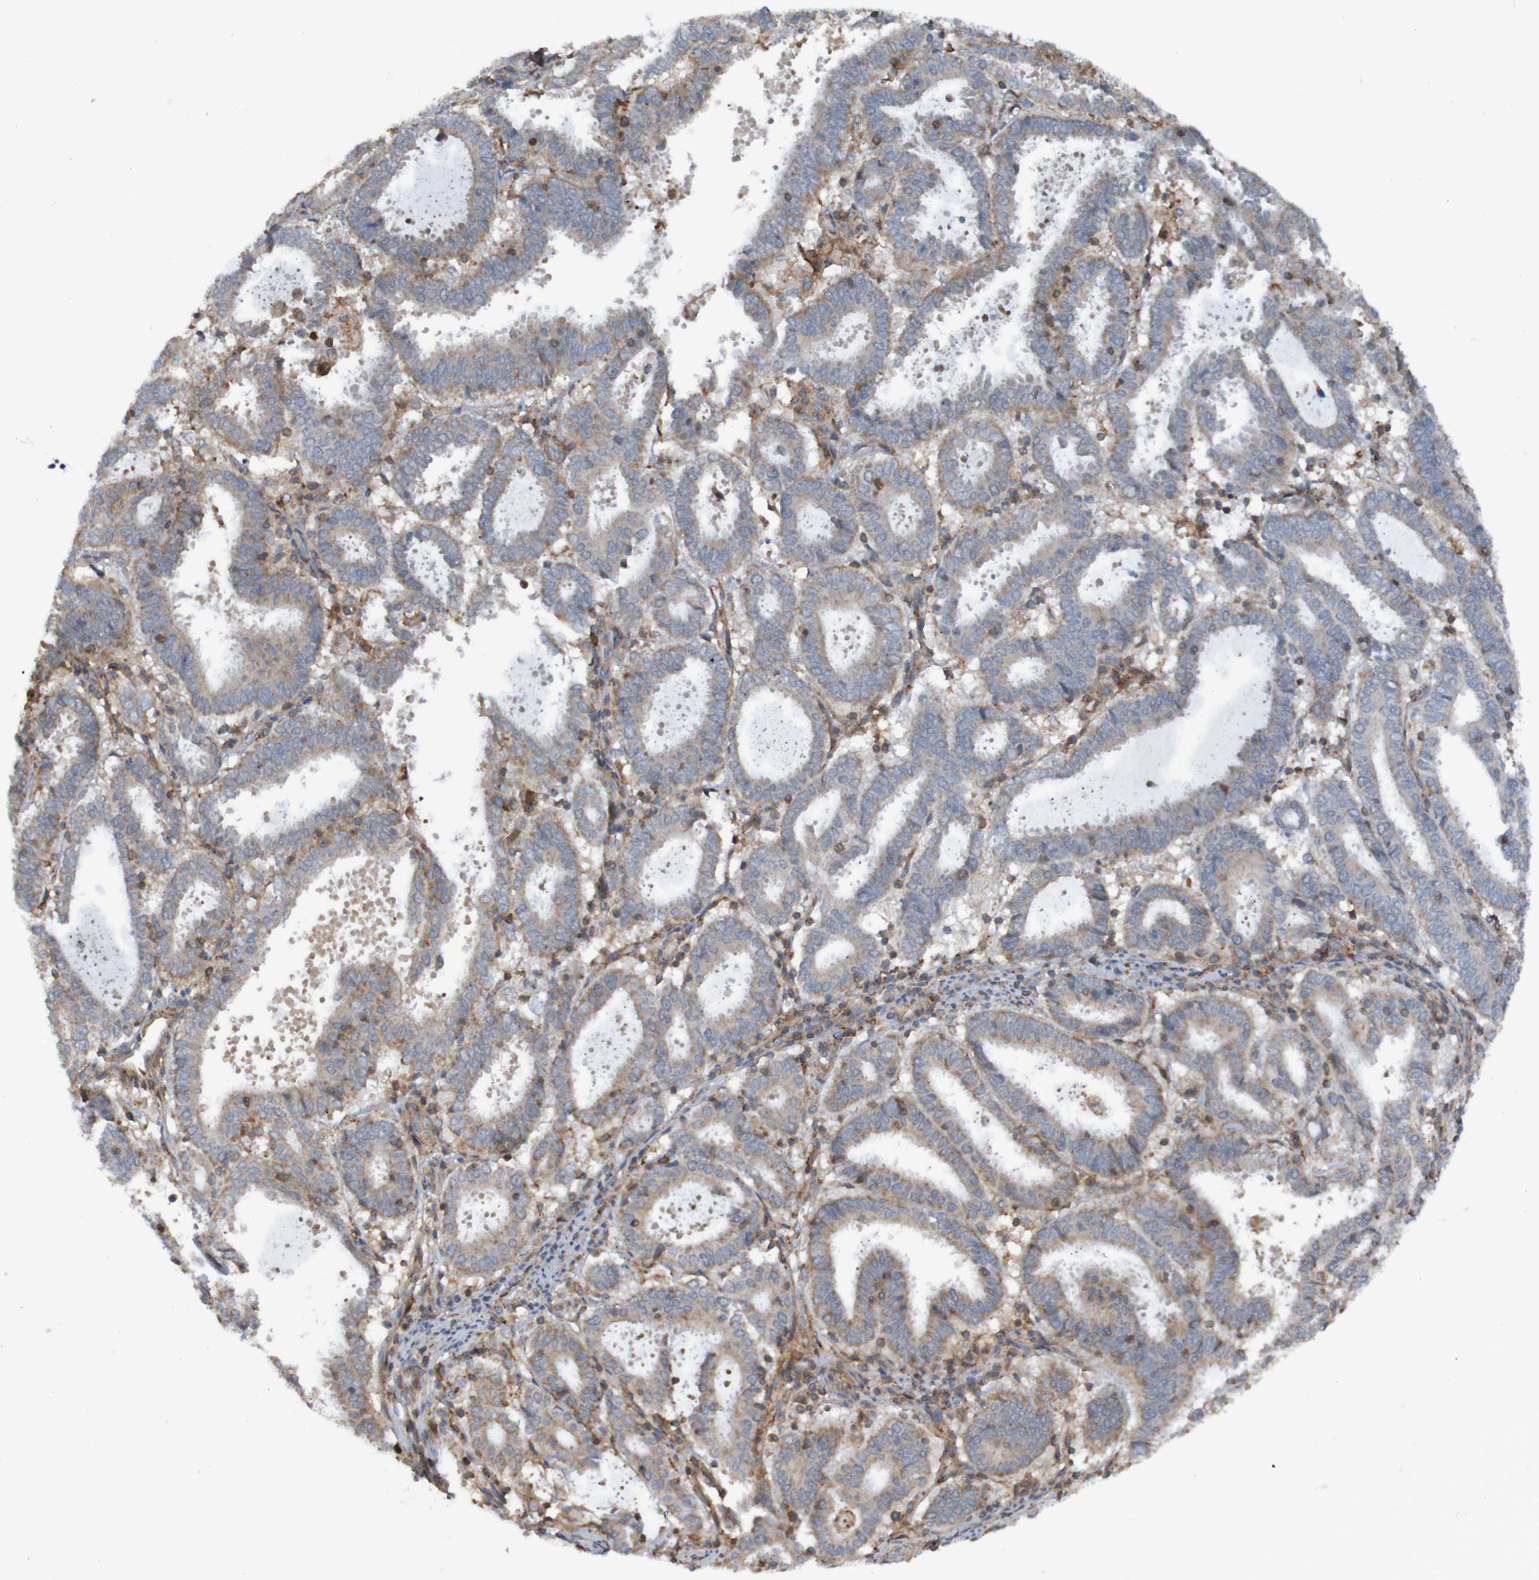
{"staining": {"intensity": "weak", "quantity": ">75%", "location": "cytoplasmic/membranous"}, "tissue": "endometrial cancer", "cell_type": "Tumor cells", "image_type": "cancer", "snomed": [{"axis": "morphology", "description": "Adenocarcinoma, NOS"}, {"axis": "topography", "description": "Uterus"}], "caption": "This is an image of IHC staining of endometrial cancer (adenocarcinoma), which shows weak expression in the cytoplasmic/membranous of tumor cells.", "gene": "PDGFB", "patient": {"sex": "female", "age": 83}}